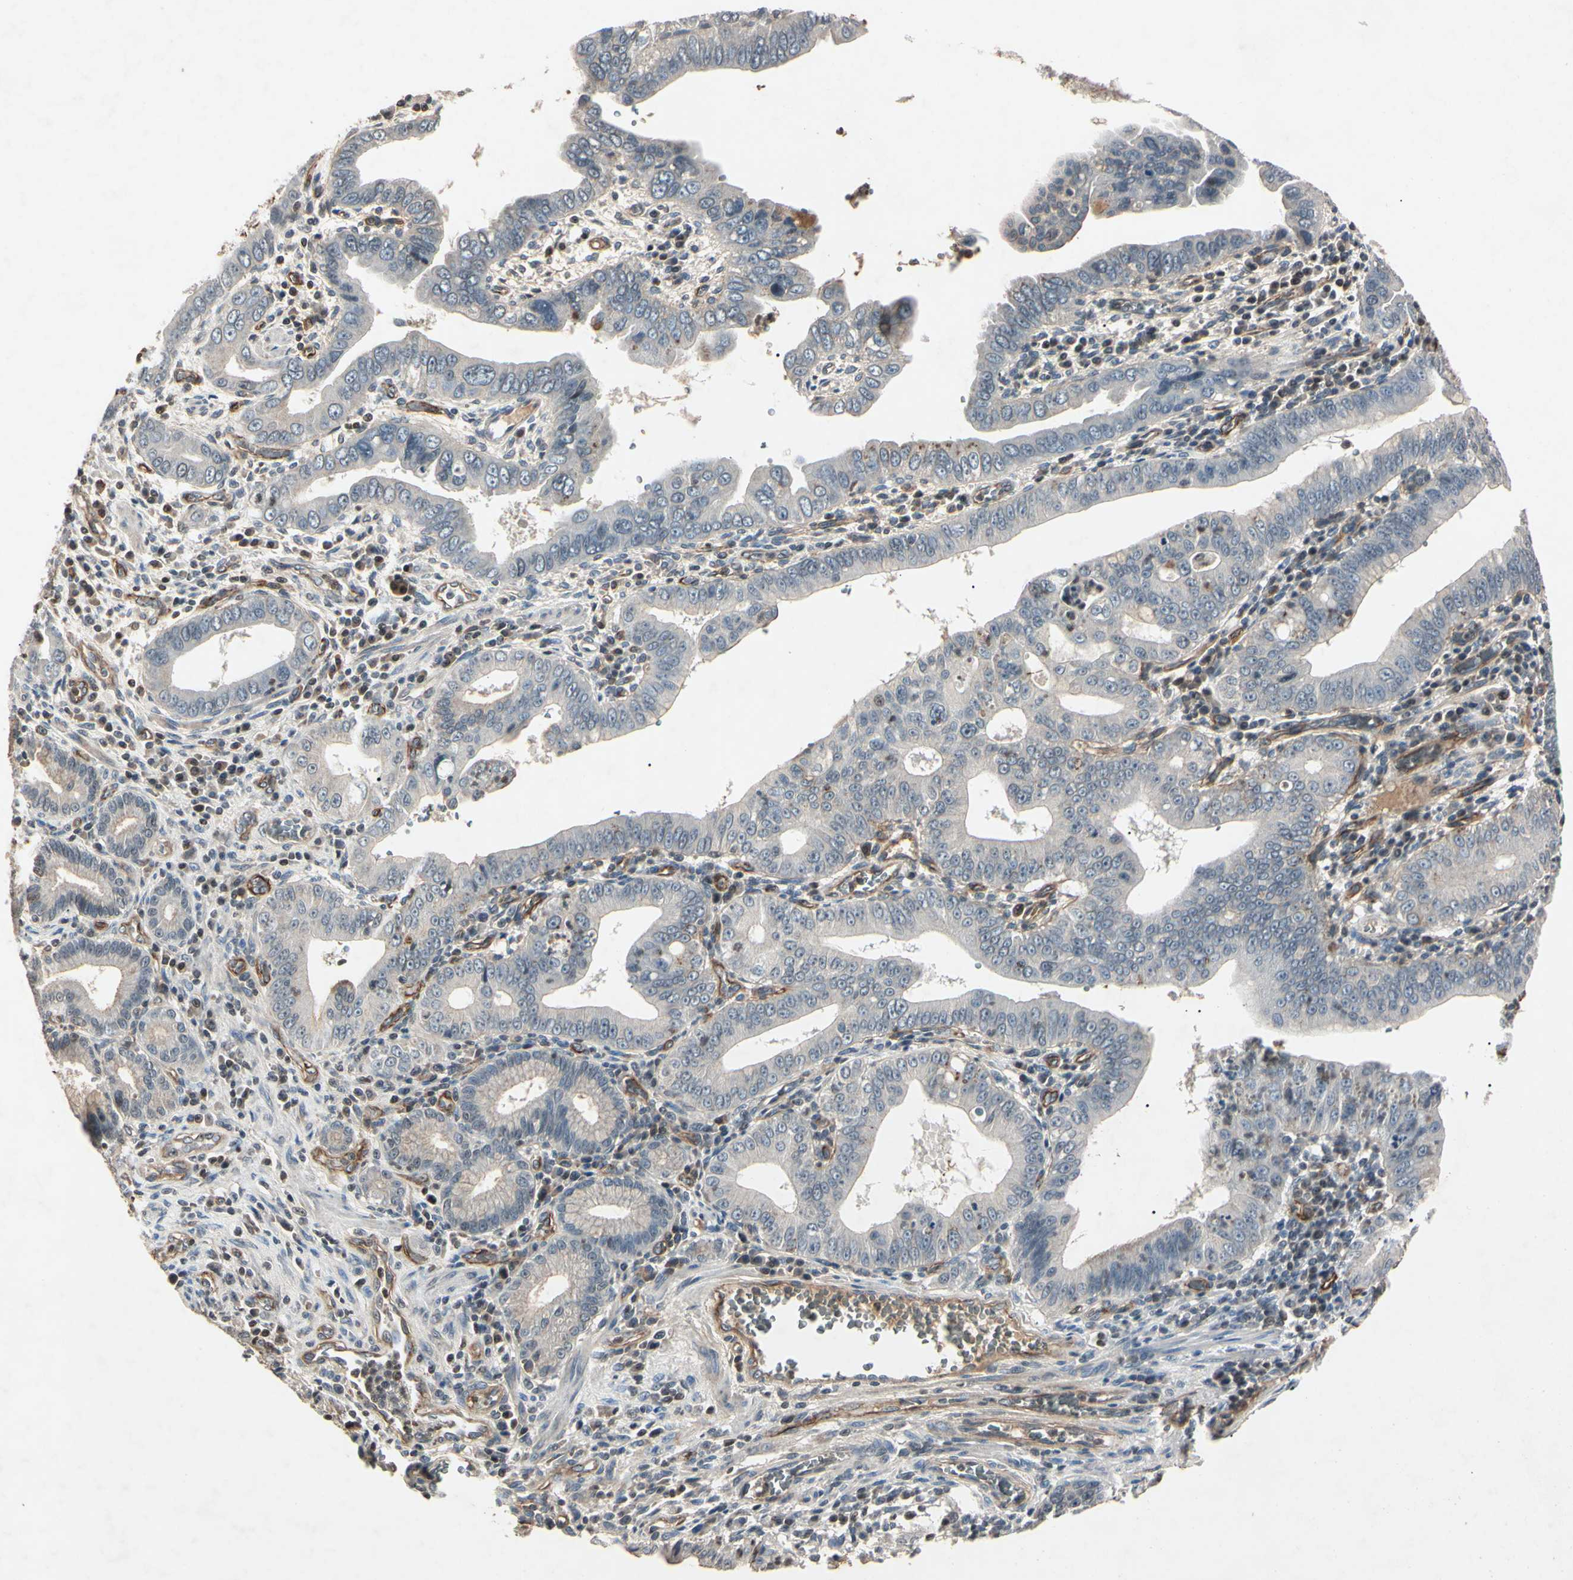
{"staining": {"intensity": "negative", "quantity": "none", "location": "none"}, "tissue": "pancreatic cancer", "cell_type": "Tumor cells", "image_type": "cancer", "snomed": [{"axis": "morphology", "description": "Normal tissue, NOS"}, {"axis": "topography", "description": "Lymph node"}], "caption": "High magnification brightfield microscopy of pancreatic cancer stained with DAB (3,3'-diaminobenzidine) (brown) and counterstained with hematoxylin (blue): tumor cells show no significant positivity. Nuclei are stained in blue.", "gene": "AEBP1", "patient": {"sex": "male", "age": 50}}